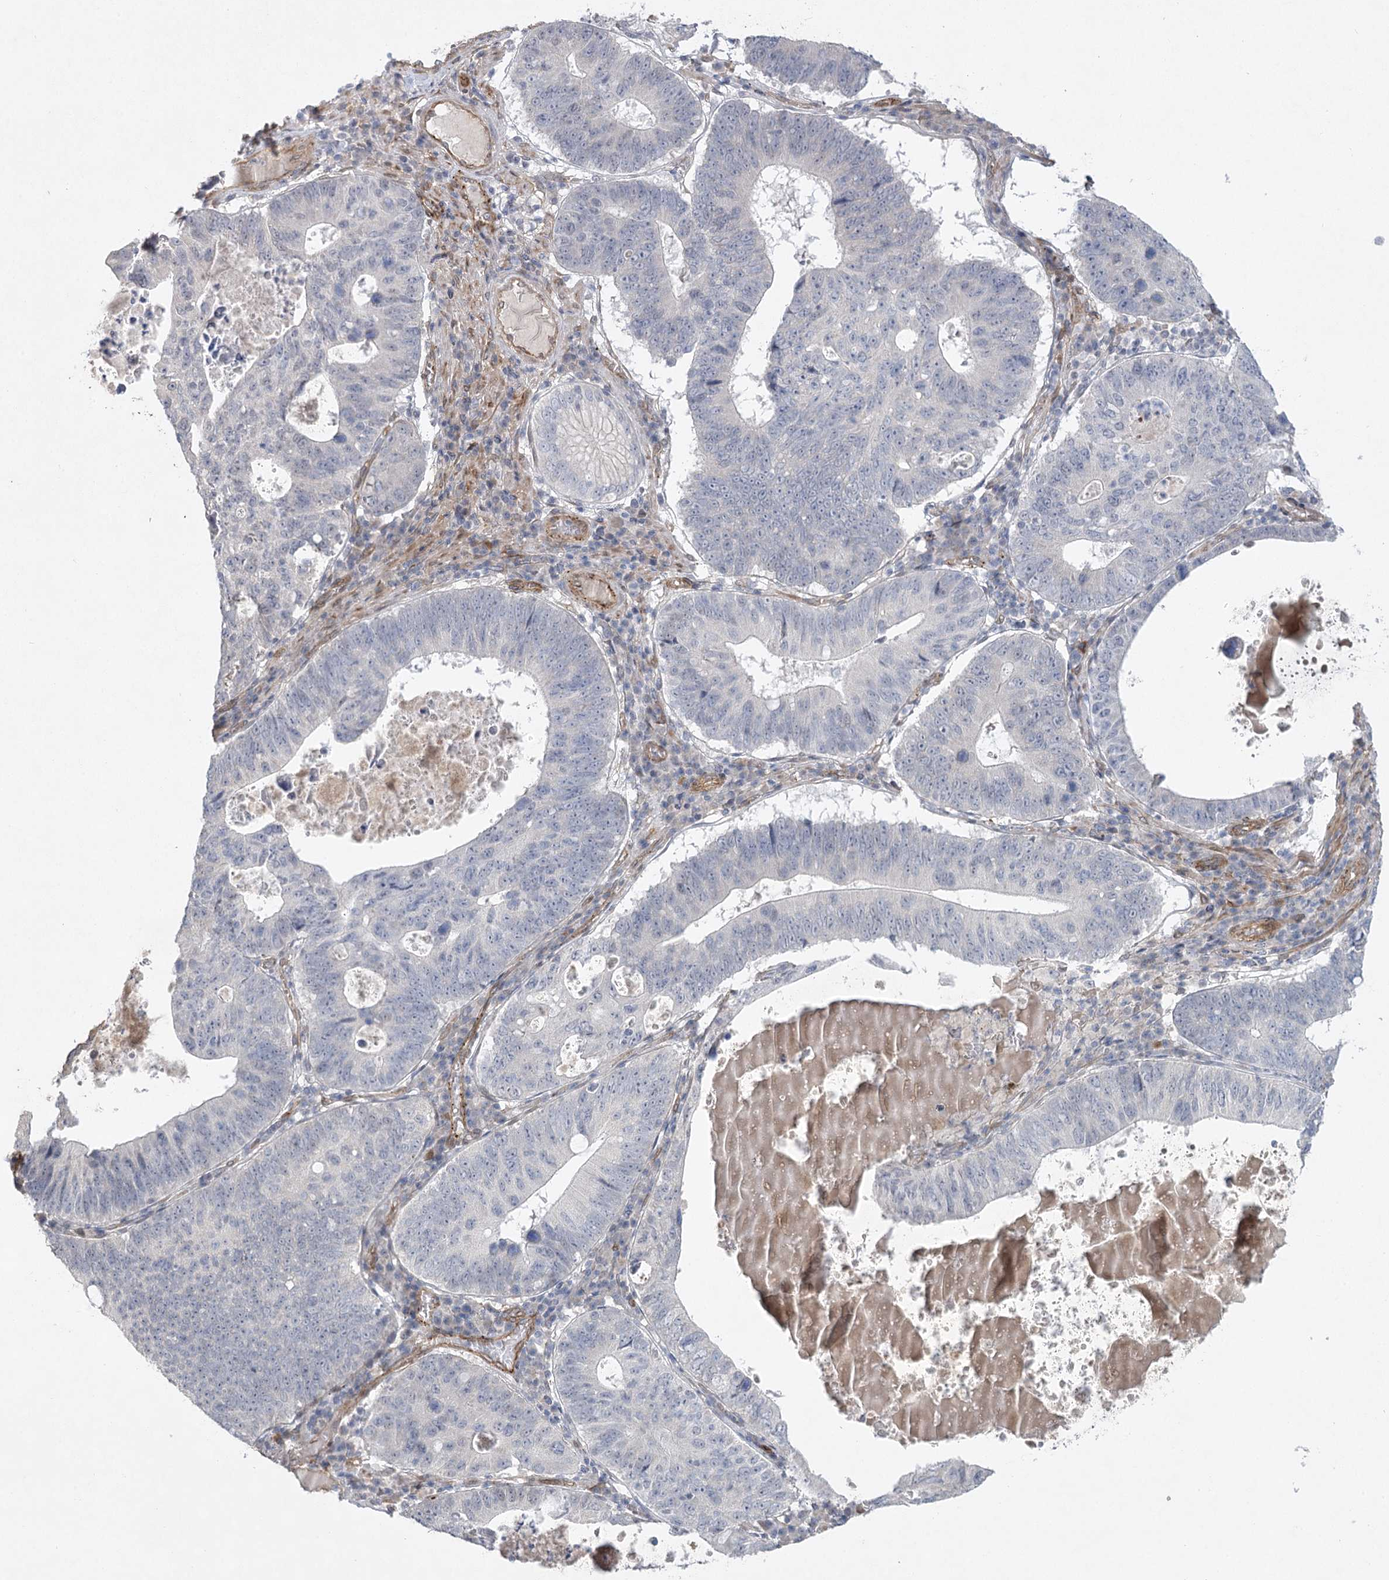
{"staining": {"intensity": "negative", "quantity": "none", "location": "none"}, "tissue": "stomach cancer", "cell_type": "Tumor cells", "image_type": "cancer", "snomed": [{"axis": "morphology", "description": "Adenocarcinoma, NOS"}, {"axis": "topography", "description": "Stomach"}], "caption": "DAB immunohistochemical staining of stomach cancer (adenocarcinoma) displays no significant staining in tumor cells. (Brightfield microscopy of DAB (3,3'-diaminobenzidine) IHC at high magnification).", "gene": "AMTN", "patient": {"sex": "male", "age": 59}}